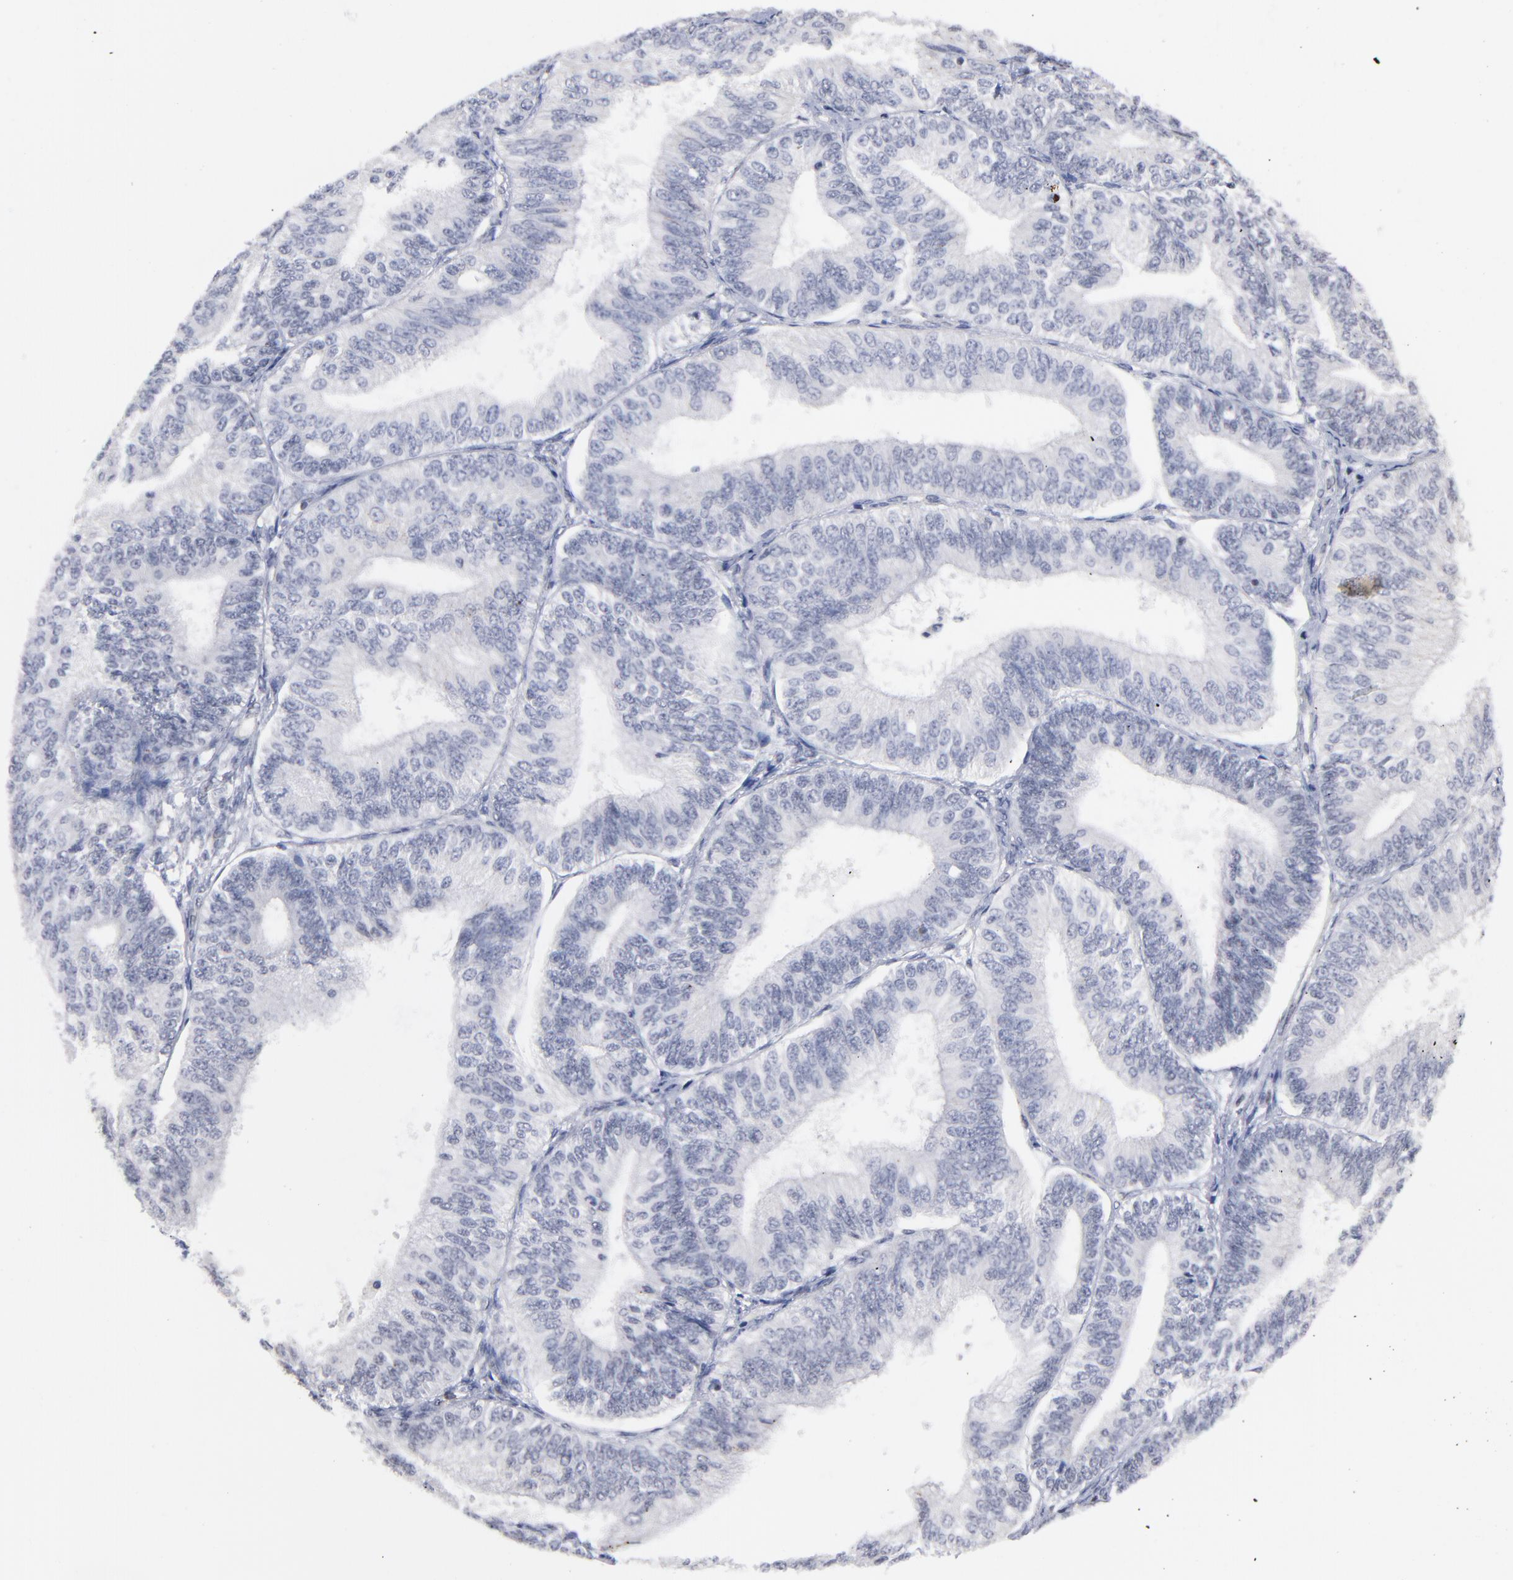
{"staining": {"intensity": "negative", "quantity": "none", "location": "none"}, "tissue": "endometrial cancer", "cell_type": "Tumor cells", "image_type": "cancer", "snomed": [{"axis": "morphology", "description": "Adenocarcinoma, NOS"}, {"axis": "topography", "description": "Endometrium"}], "caption": "IHC image of endometrial cancer (adenocarcinoma) stained for a protein (brown), which displays no expression in tumor cells.", "gene": "GABPA", "patient": {"sex": "female", "age": 55}}